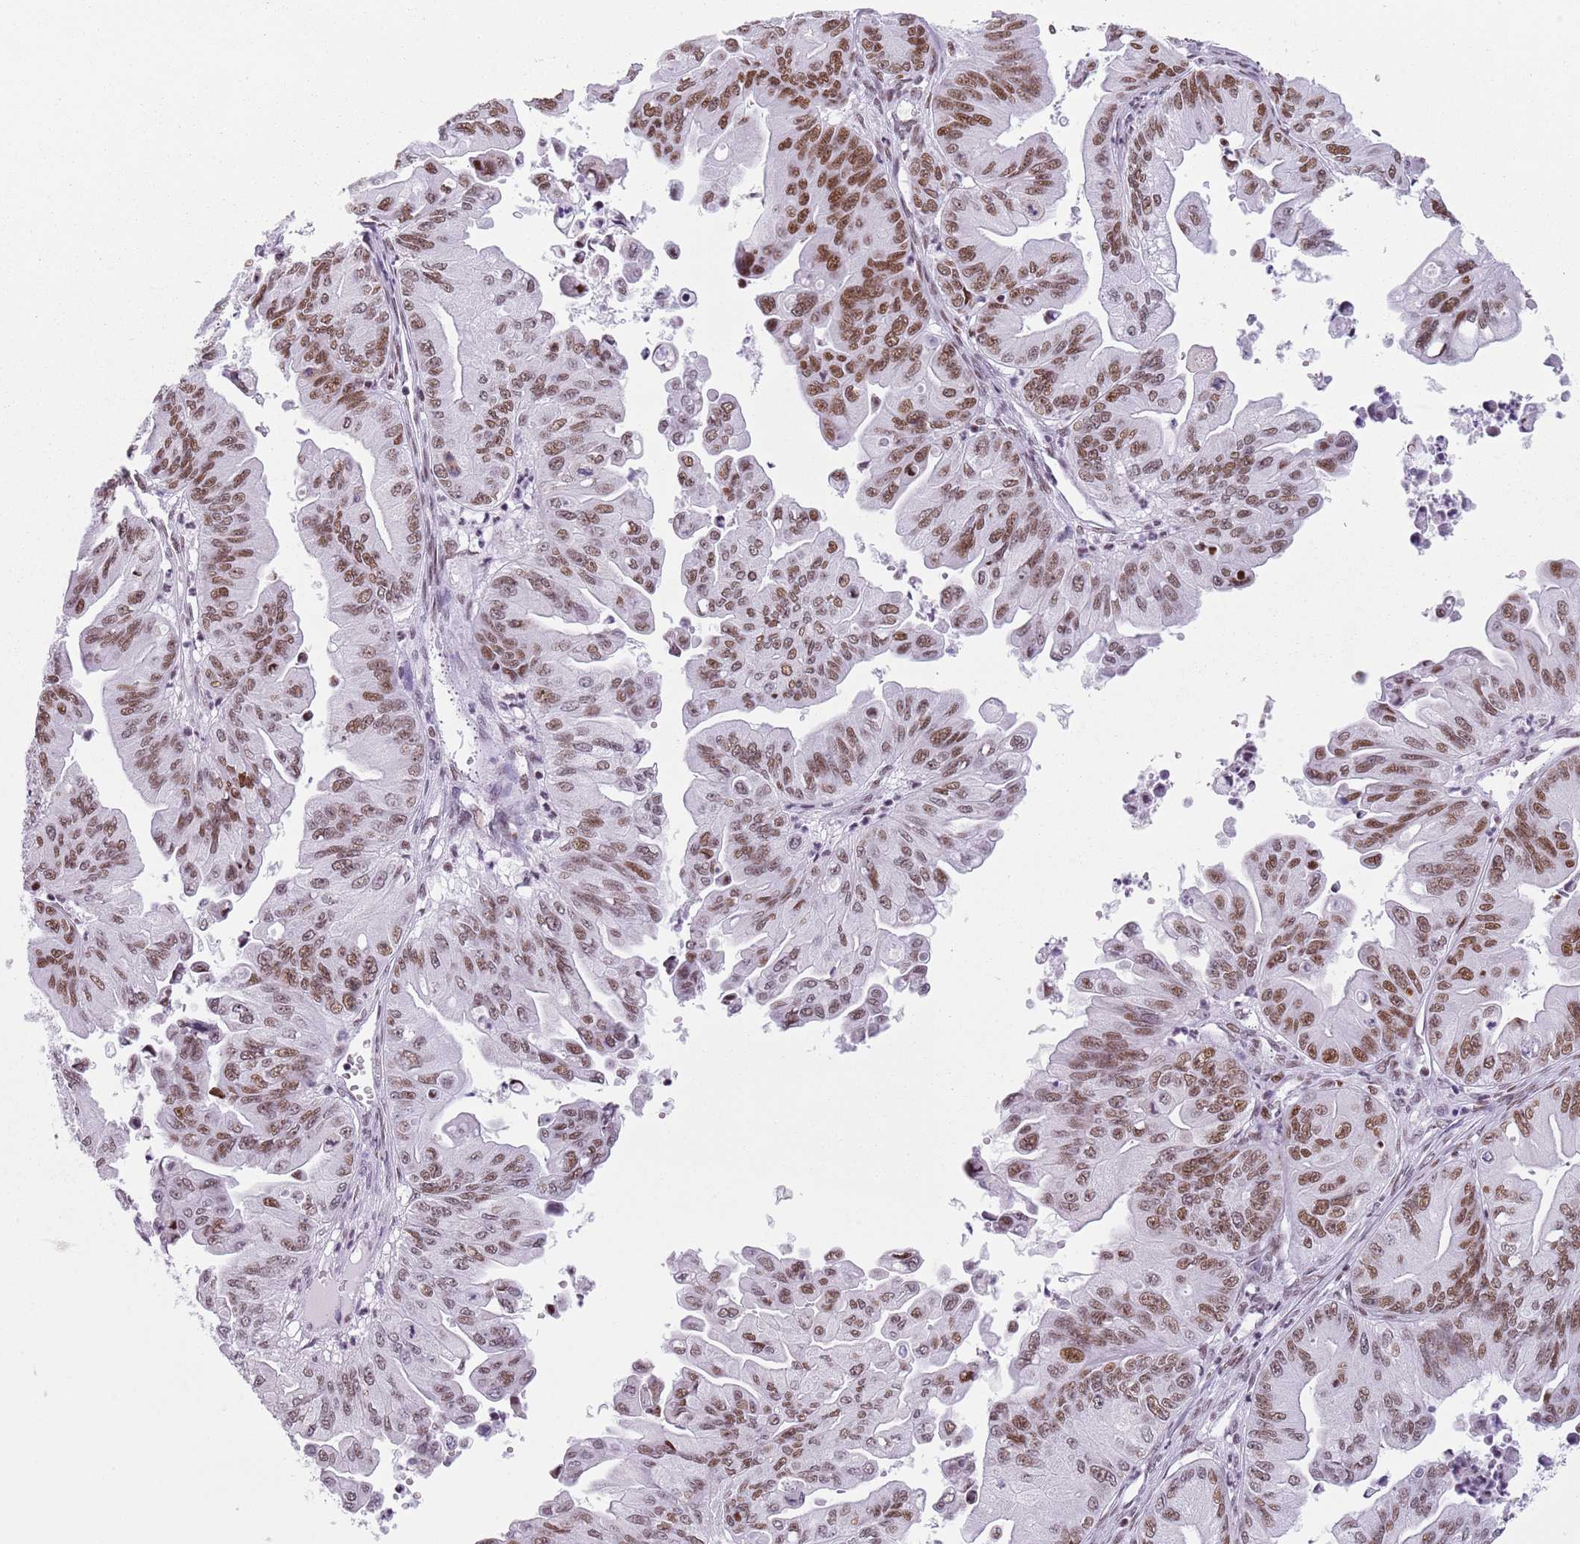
{"staining": {"intensity": "moderate", "quantity": ">75%", "location": "nuclear"}, "tissue": "ovarian cancer", "cell_type": "Tumor cells", "image_type": "cancer", "snomed": [{"axis": "morphology", "description": "Cystadenocarcinoma, mucinous, NOS"}, {"axis": "topography", "description": "Ovary"}], "caption": "This is a histology image of IHC staining of ovarian cancer, which shows moderate positivity in the nuclear of tumor cells.", "gene": "FAM104B", "patient": {"sex": "female", "age": 71}}